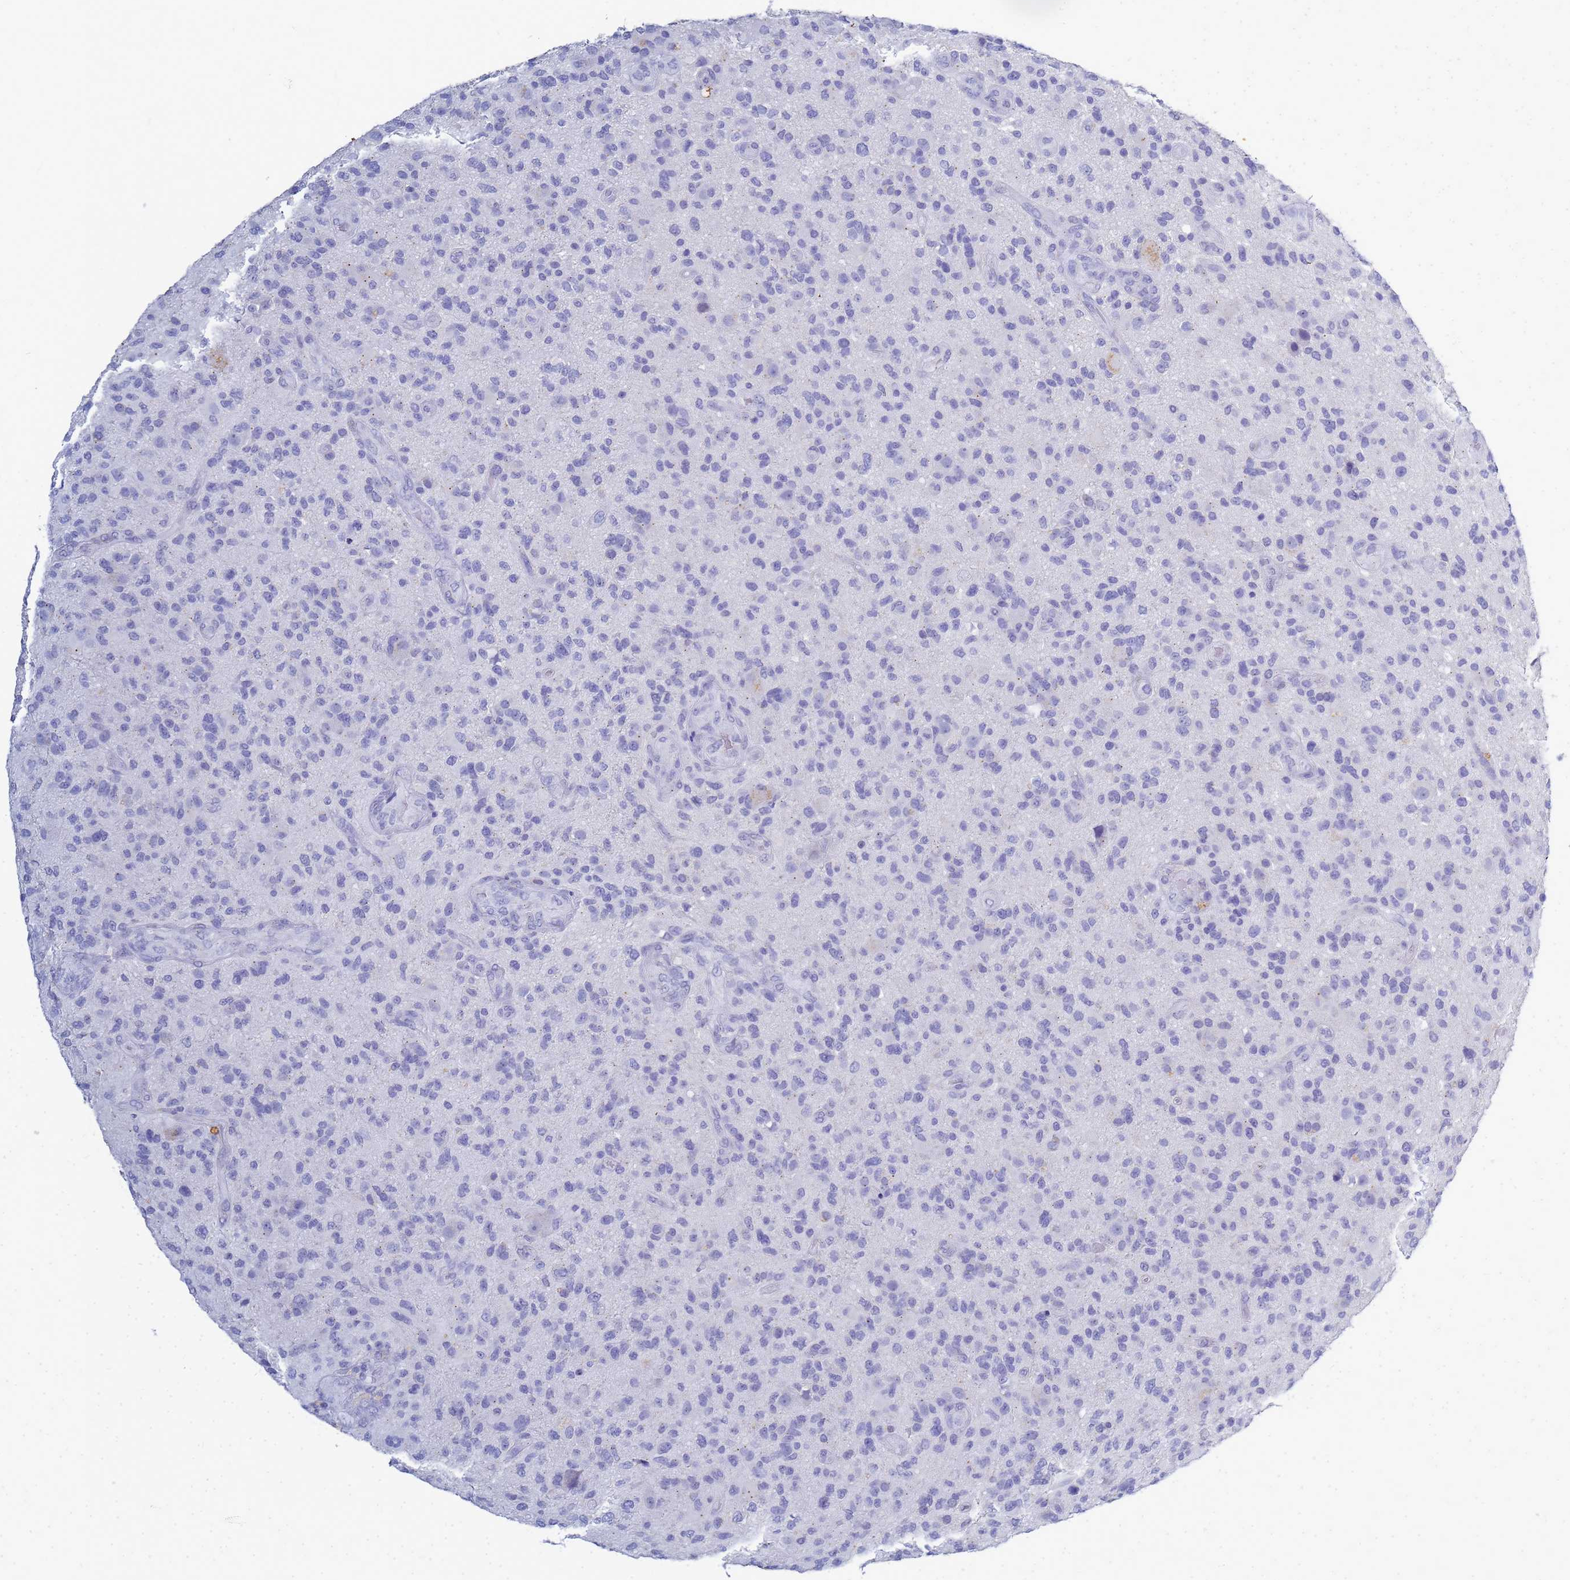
{"staining": {"intensity": "negative", "quantity": "none", "location": "none"}, "tissue": "glioma", "cell_type": "Tumor cells", "image_type": "cancer", "snomed": [{"axis": "morphology", "description": "Glioma, malignant, High grade"}, {"axis": "topography", "description": "Brain"}], "caption": "This is a histopathology image of immunohistochemistry (IHC) staining of malignant glioma (high-grade), which shows no expression in tumor cells.", "gene": "B3GNT8", "patient": {"sex": "male", "age": 47}}